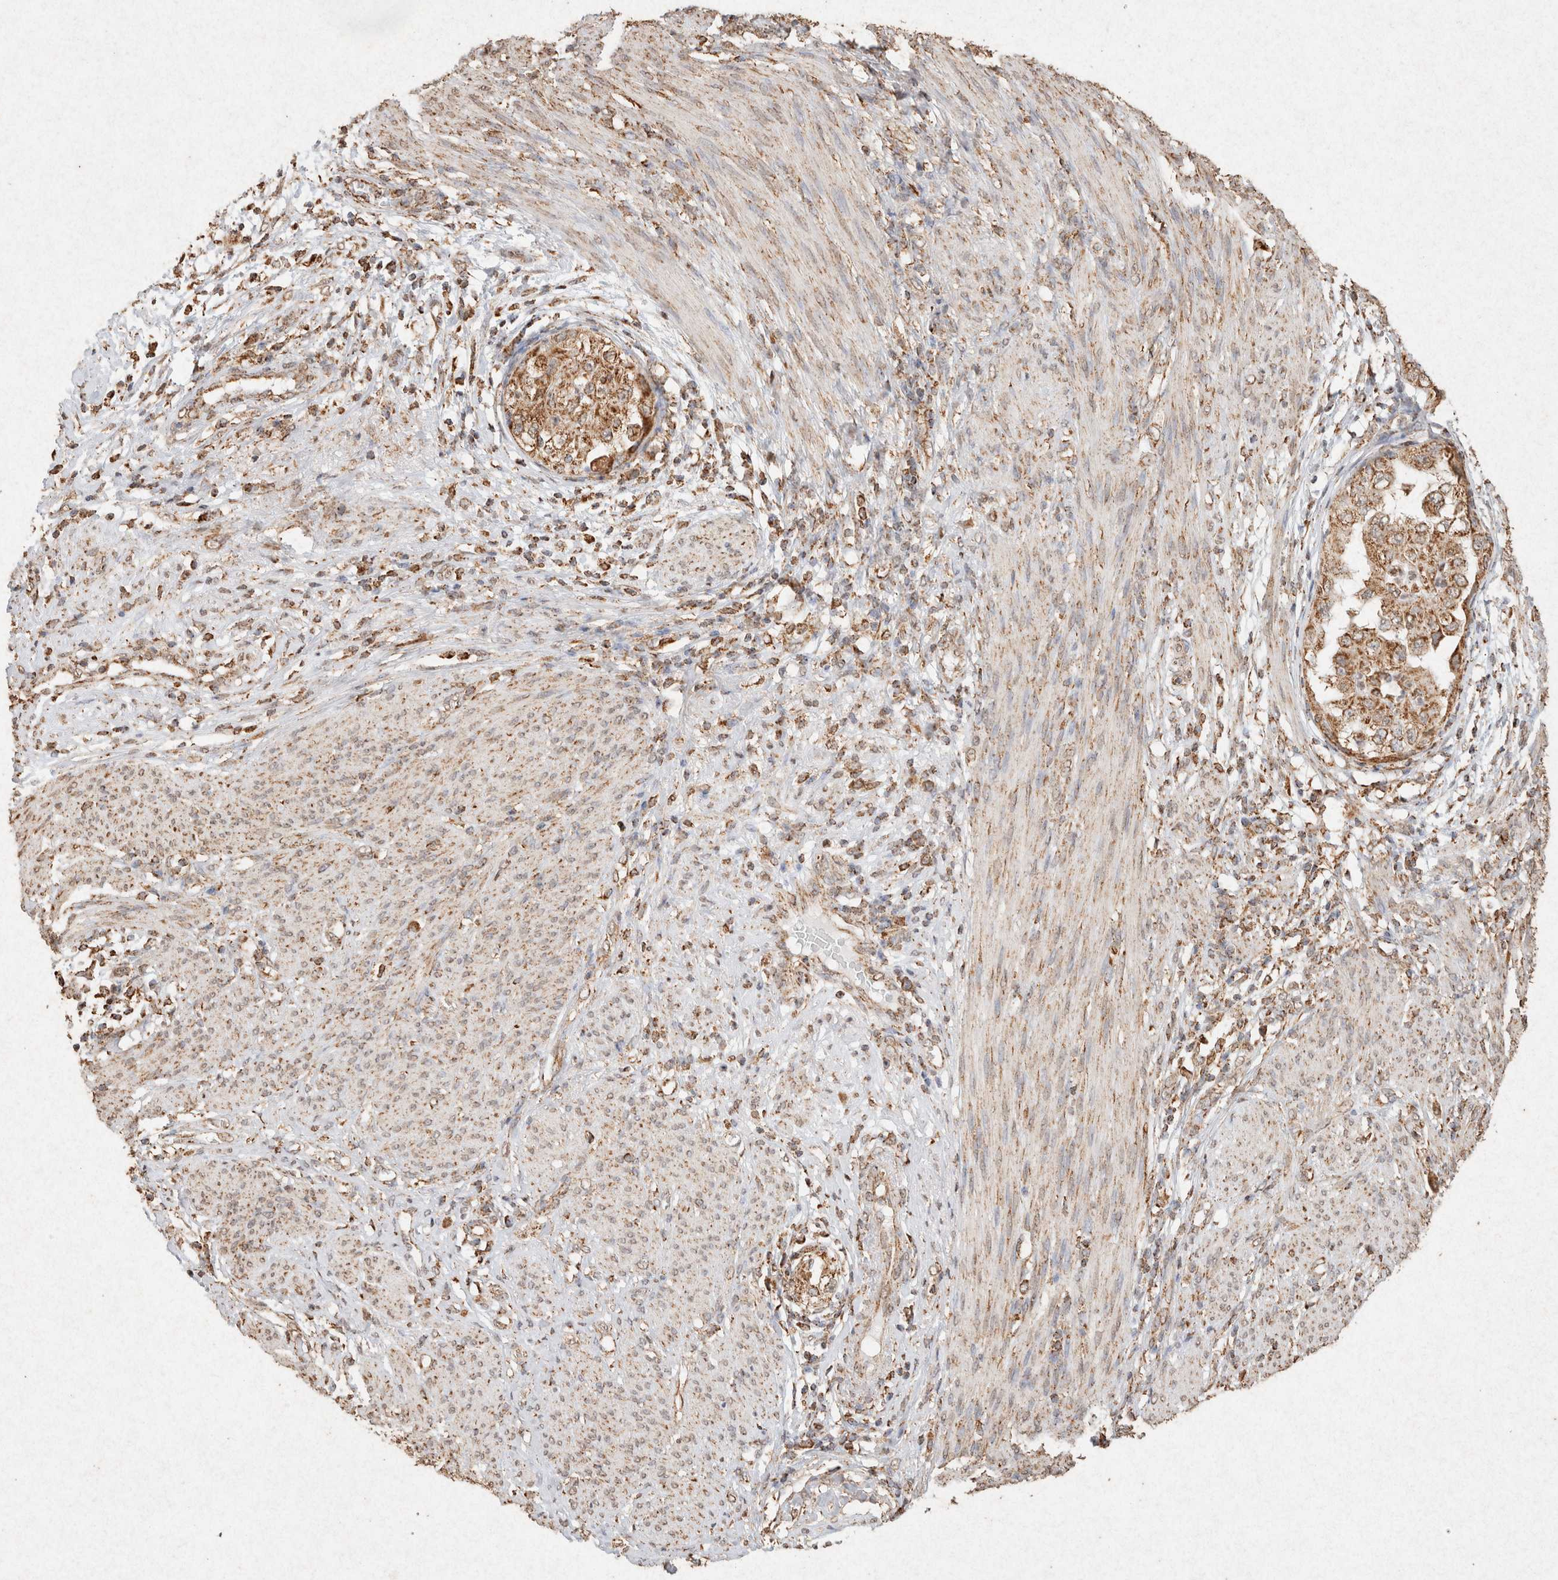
{"staining": {"intensity": "moderate", "quantity": ">75%", "location": "cytoplasmic/membranous"}, "tissue": "endometrial cancer", "cell_type": "Tumor cells", "image_type": "cancer", "snomed": [{"axis": "morphology", "description": "Adenocarcinoma, NOS"}, {"axis": "topography", "description": "Endometrium"}], "caption": "Immunohistochemical staining of human endometrial cancer (adenocarcinoma) shows moderate cytoplasmic/membranous protein expression in approximately >75% of tumor cells. (Stains: DAB (3,3'-diaminobenzidine) in brown, nuclei in blue, Microscopy: brightfield microscopy at high magnification).", "gene": "SDC2", "patient": {"sex": "female", "age": 85}}